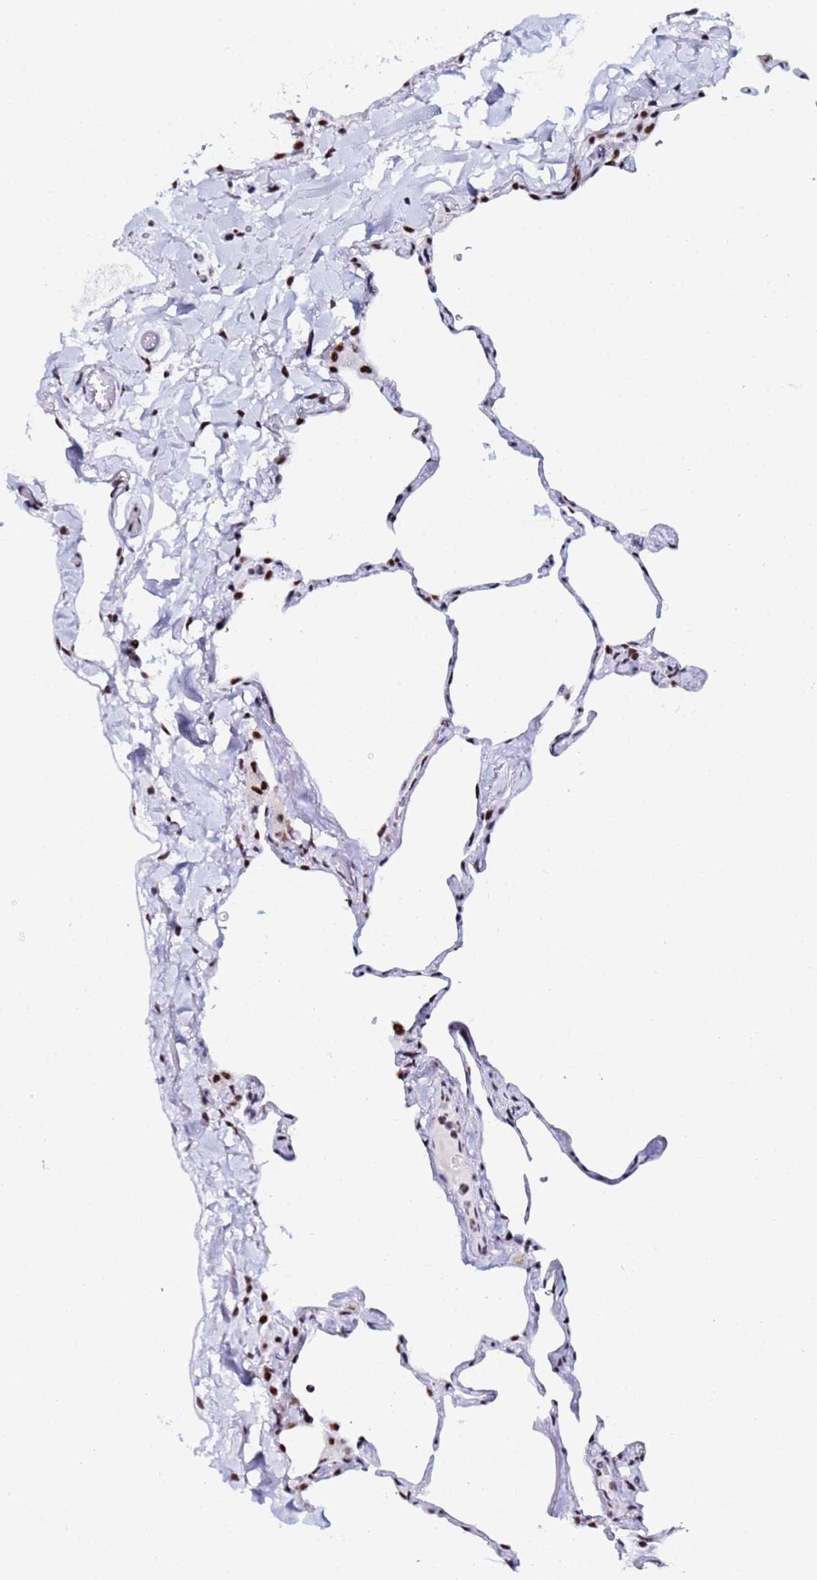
{"staining": {"intensity": "moderate", "quantity": ">75%", "location": "nuclear"}, "tissue": "lung", "cell_type": "Alveolar cells", "image_type": "normal", "snomed": [{"axis": "morphology", "description": "Normal tissue, NOS"}, {"axis": "topography", "description": "Lung"}], "caption": "Immunohistochemical staining of unremarkable lung shows moderate nuclear protein expression in approximately >75% of alveolar cells. (Brightfield microscopy of DAB IHC at high magnification).", "gene": "SNRPA1", "patient": {"sex": "male", "age": 65}}